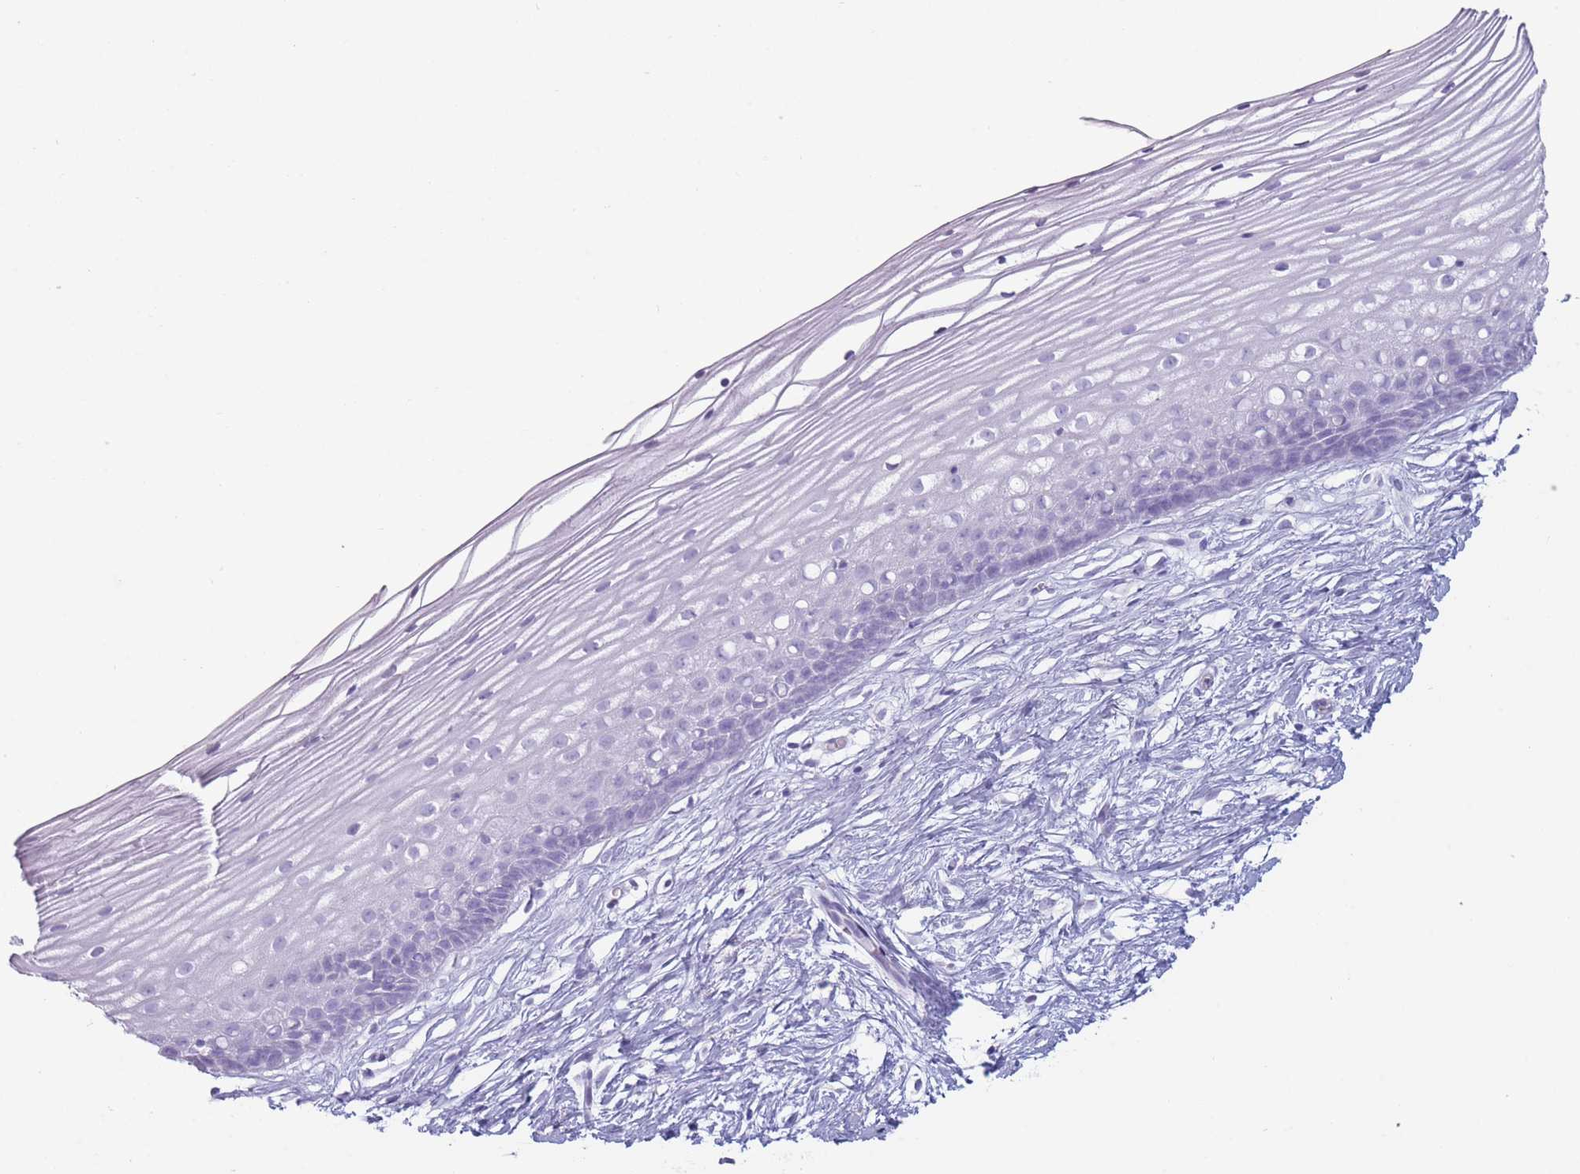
{"staining": {"intensity": "negative", "quantity": "none", "location": "none"}, "tissue": "cervix", "cell_type": "Glandular cells", "image_type": "normal", "snomed": [{"axis": "morphology", "description": "Normal tissue, NOS"}, {"axis": "topography", "description": "Cervix"}], "caption": "Cervix was stained to show a protein in brown. There is no significant positivity in glandular cells.", "gene": "GPR12", "patient": {"sex": "female", "age": 40}}